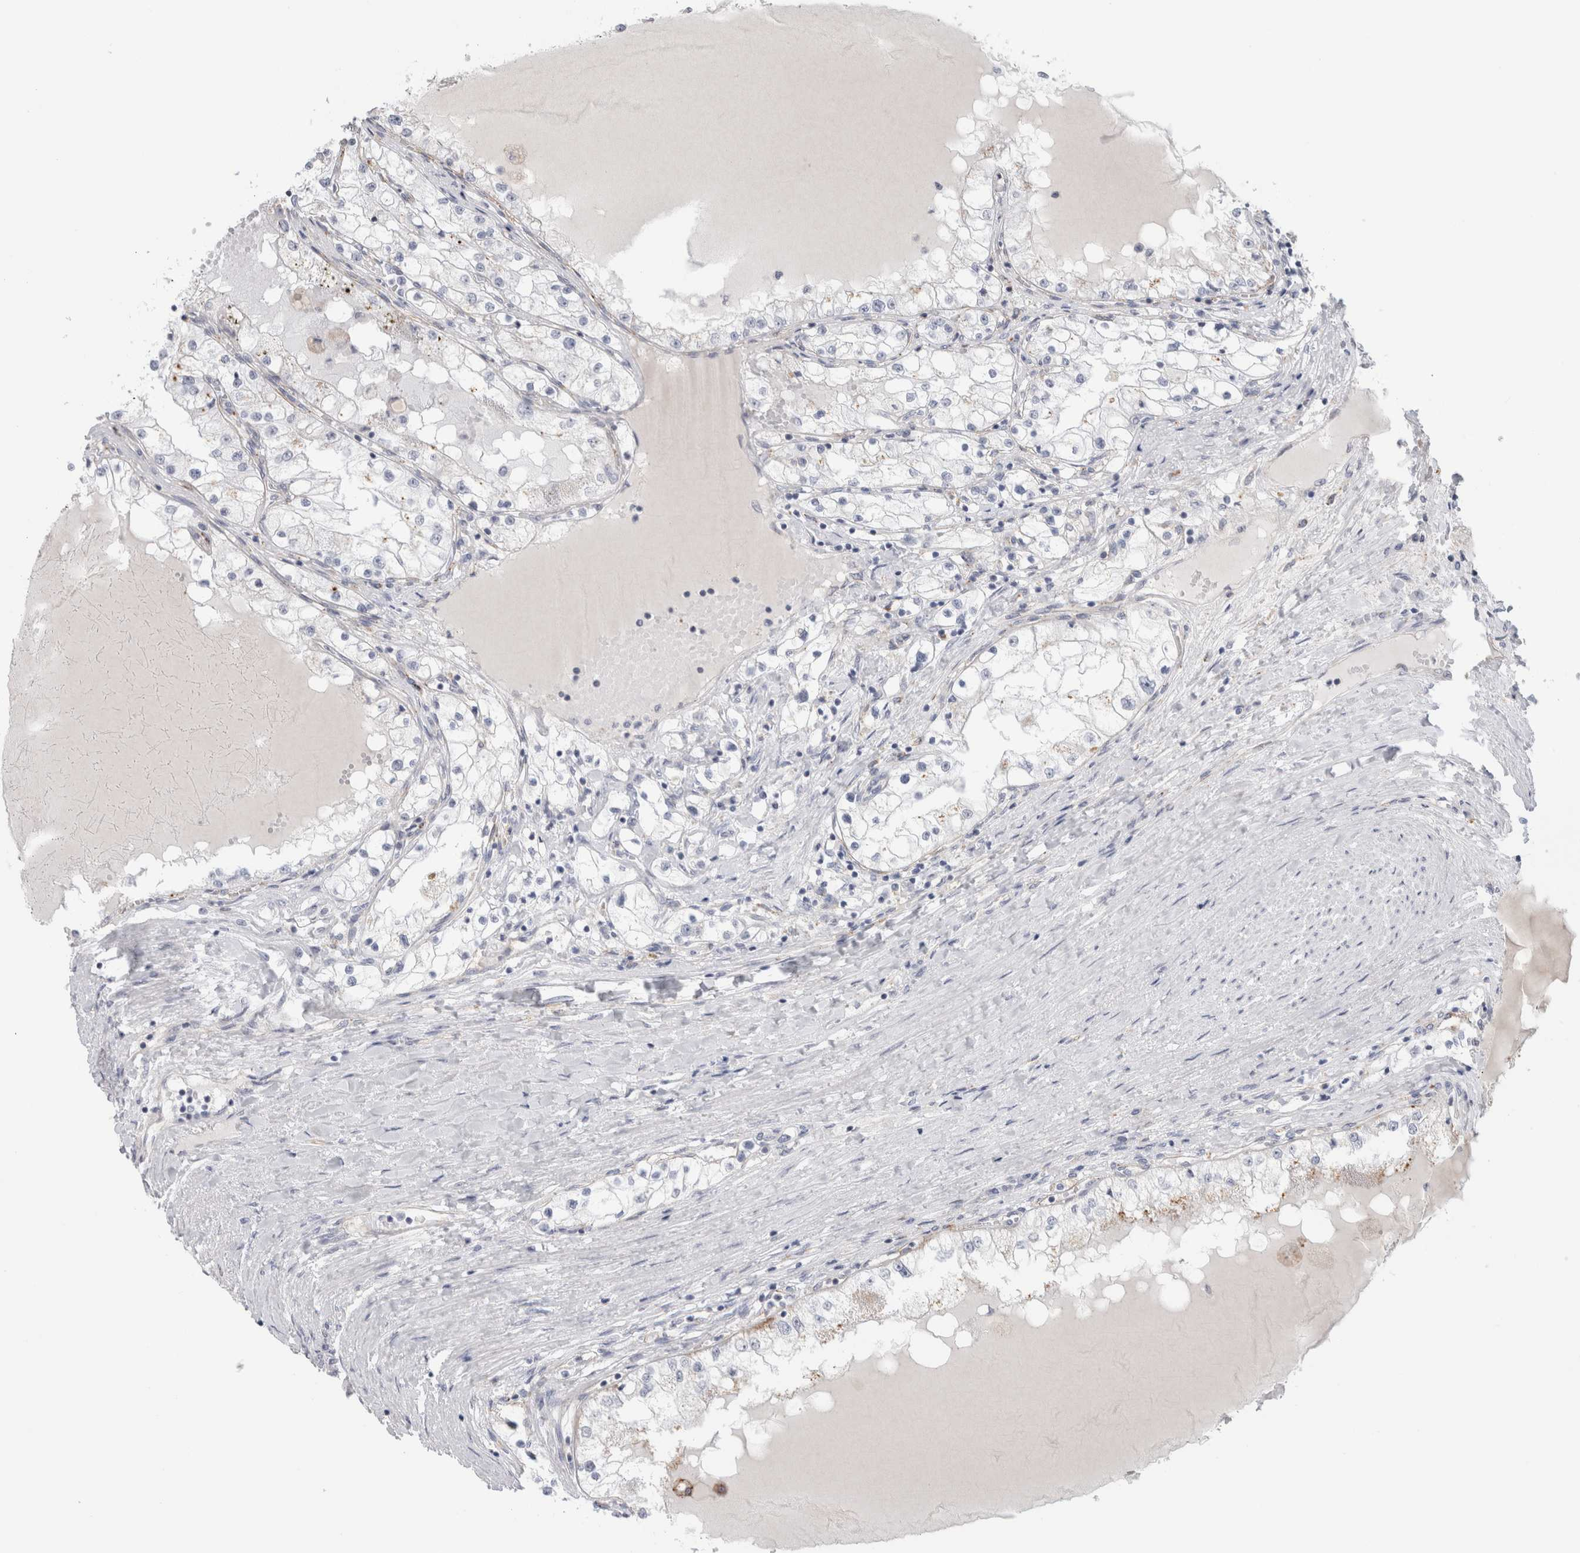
{"staining": {"intensity": "negative", "quantity": "none", "location": "none"}, "tissue": "renal cancer", "cell_type": "Tumor cells", "image_type": "cancer", "snomed": [{"axis": "morphology", "description": "Adenocarcinoma, NOS"}, {"axis": "topography", "description": "Kidney"}], "caption": "DAB (3,3'-diaminobenzidine) immunohistochemical staining of human renal adenocarcinoma displays no significant staining in tumor cells. (Immunohistochemistry, brightfield microscopy, high magnification).", "gene": "ANKMY1", "patient": {"sex": "male", "age": 68}}